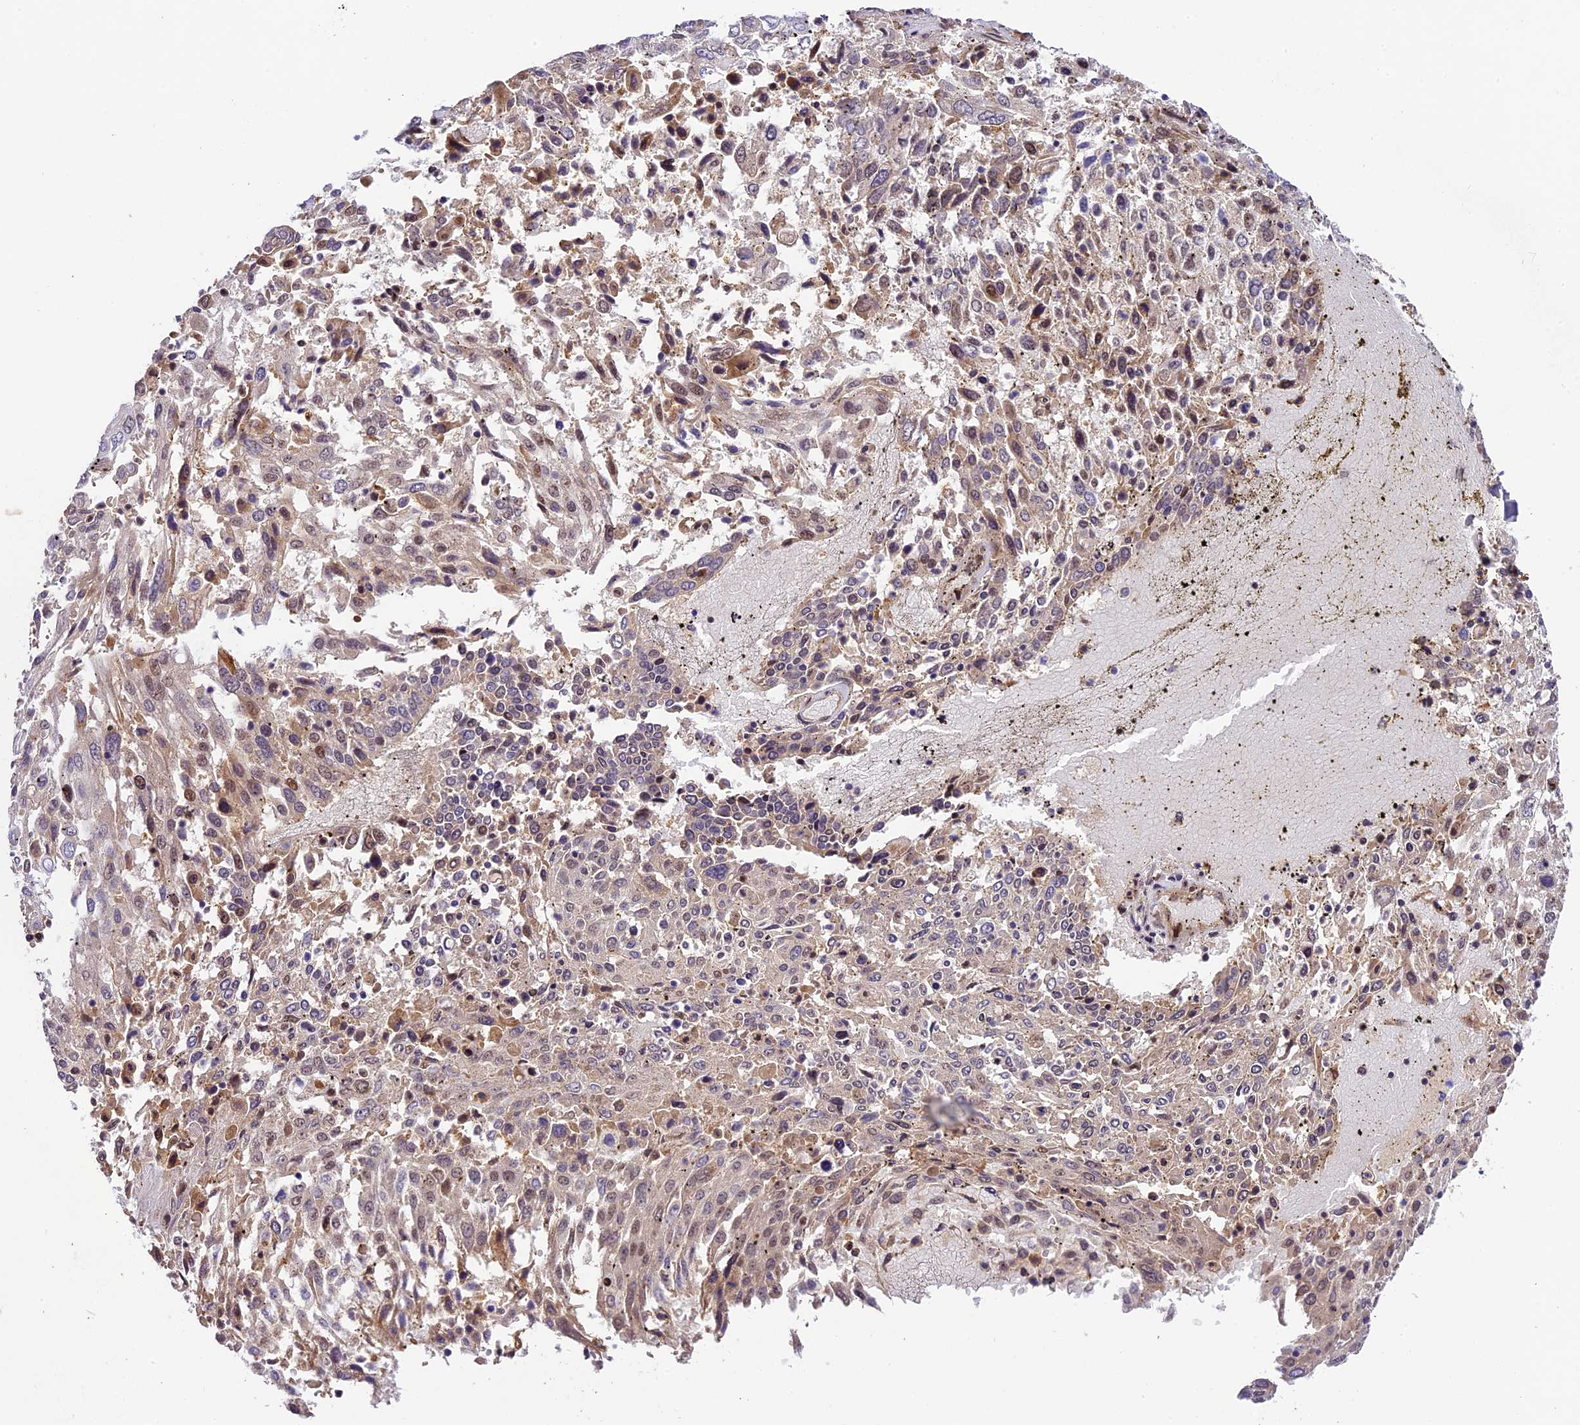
{"staining": {"intensity": "moderate", "quantity": "25%-75%", "location": "cytoplasmic/membranous,nuclear"}, "tissue": "lung cancer", "cell_type": "Tumor cells", "image_type": "cancer", "snomed": [{"axis": "morphology", "description": "Squamous cell carcinoma, NOS"}, {"axis": "topography", "description": "Lung"}], "caption": "This is a histology image of IHC staining of lung cancer (squamous cell carcinoma), which shows moderate expression in the cytoplasmic/membranous and nuclear of tumor cells.", "gene": "NEK8", "patient": {"sex": "male", "age": 65}}